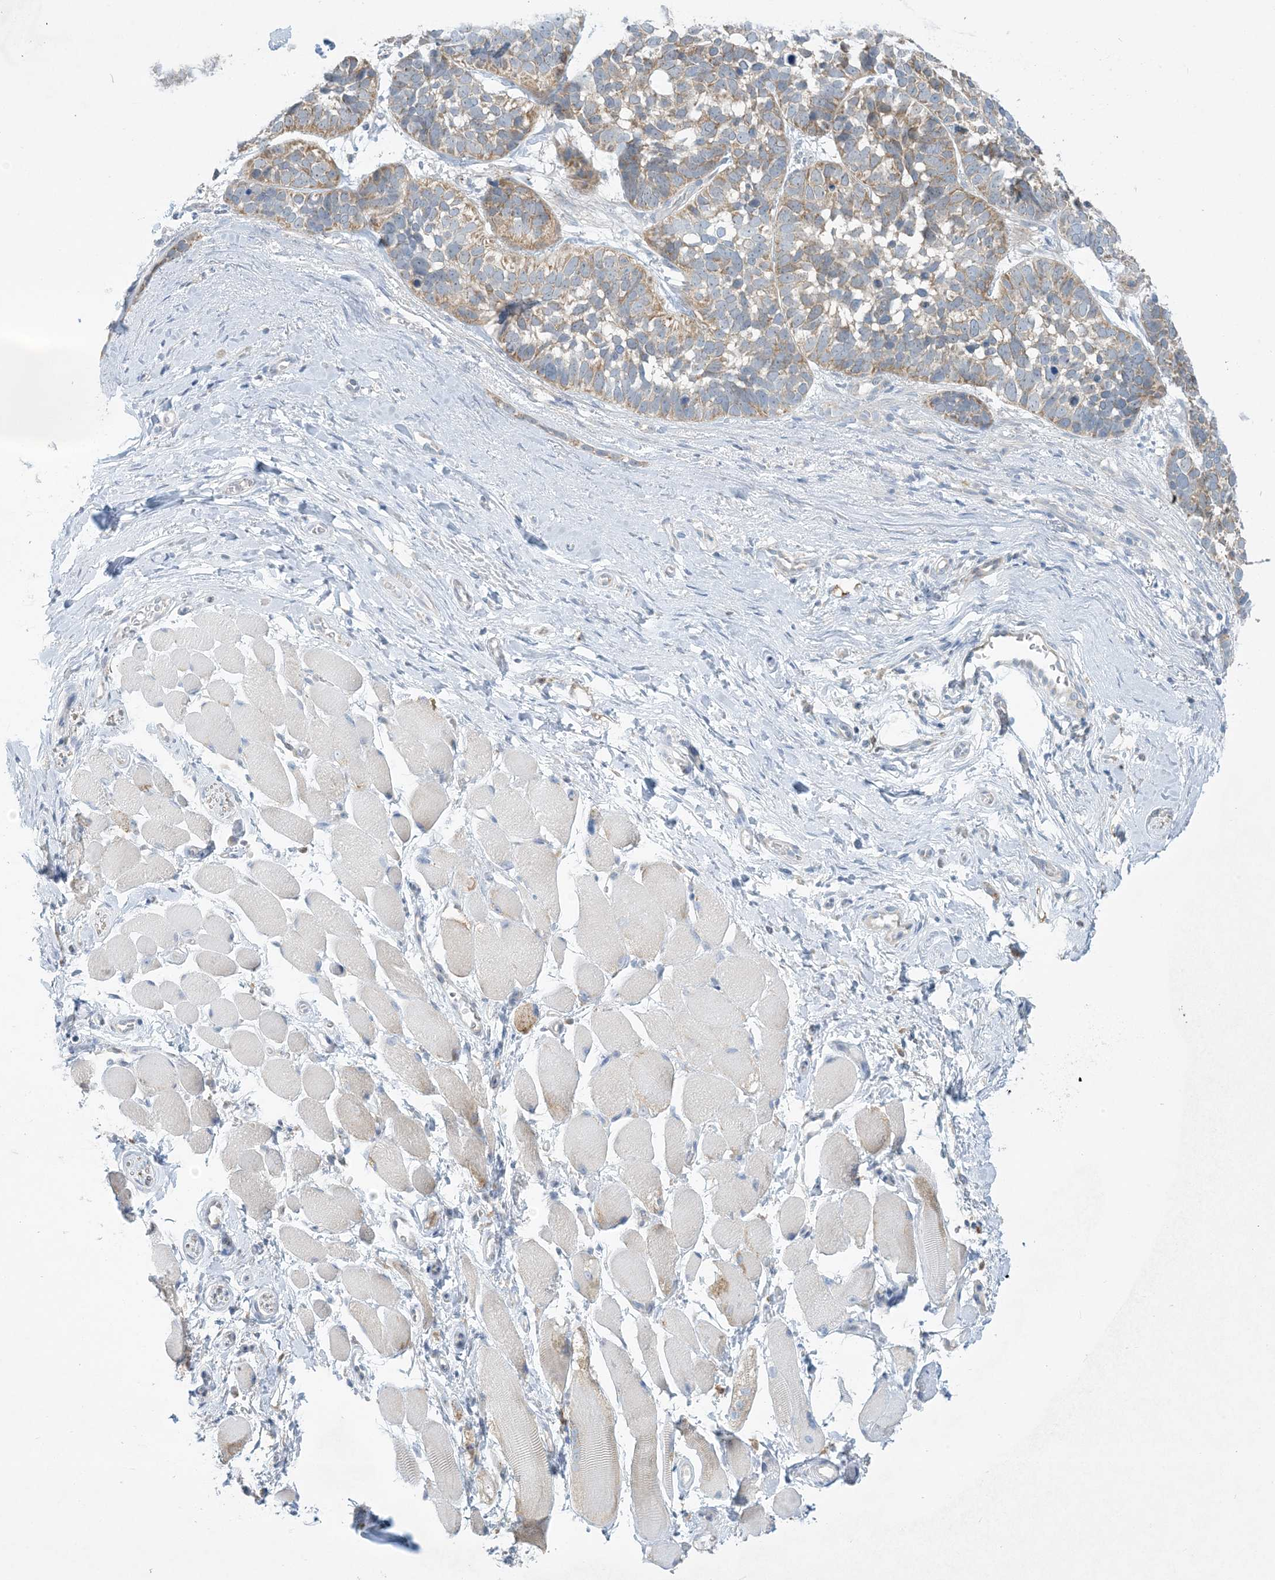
{"staining": {"intensity": "weak", "quantity": ">75%", "location": "cytoplasmic/membranous"}, "tissue": "skin cancer", "cell_type": "Tumor cells", "image_type": "cancer", "snomed": [{"axis": "morphology", "description": "Basal cell carcinoma"}, {"axis": "topography", "description": "Skin"}], "caption": "The image shows immunohistochemical staining of basal cell carcinoma (skin). There is weak cytoplasmic/membranous positivity is seen in approximately >75% of tumor cells.", "gene": "MRPS18A", "patient": {"sex": "male", "age": 62}}